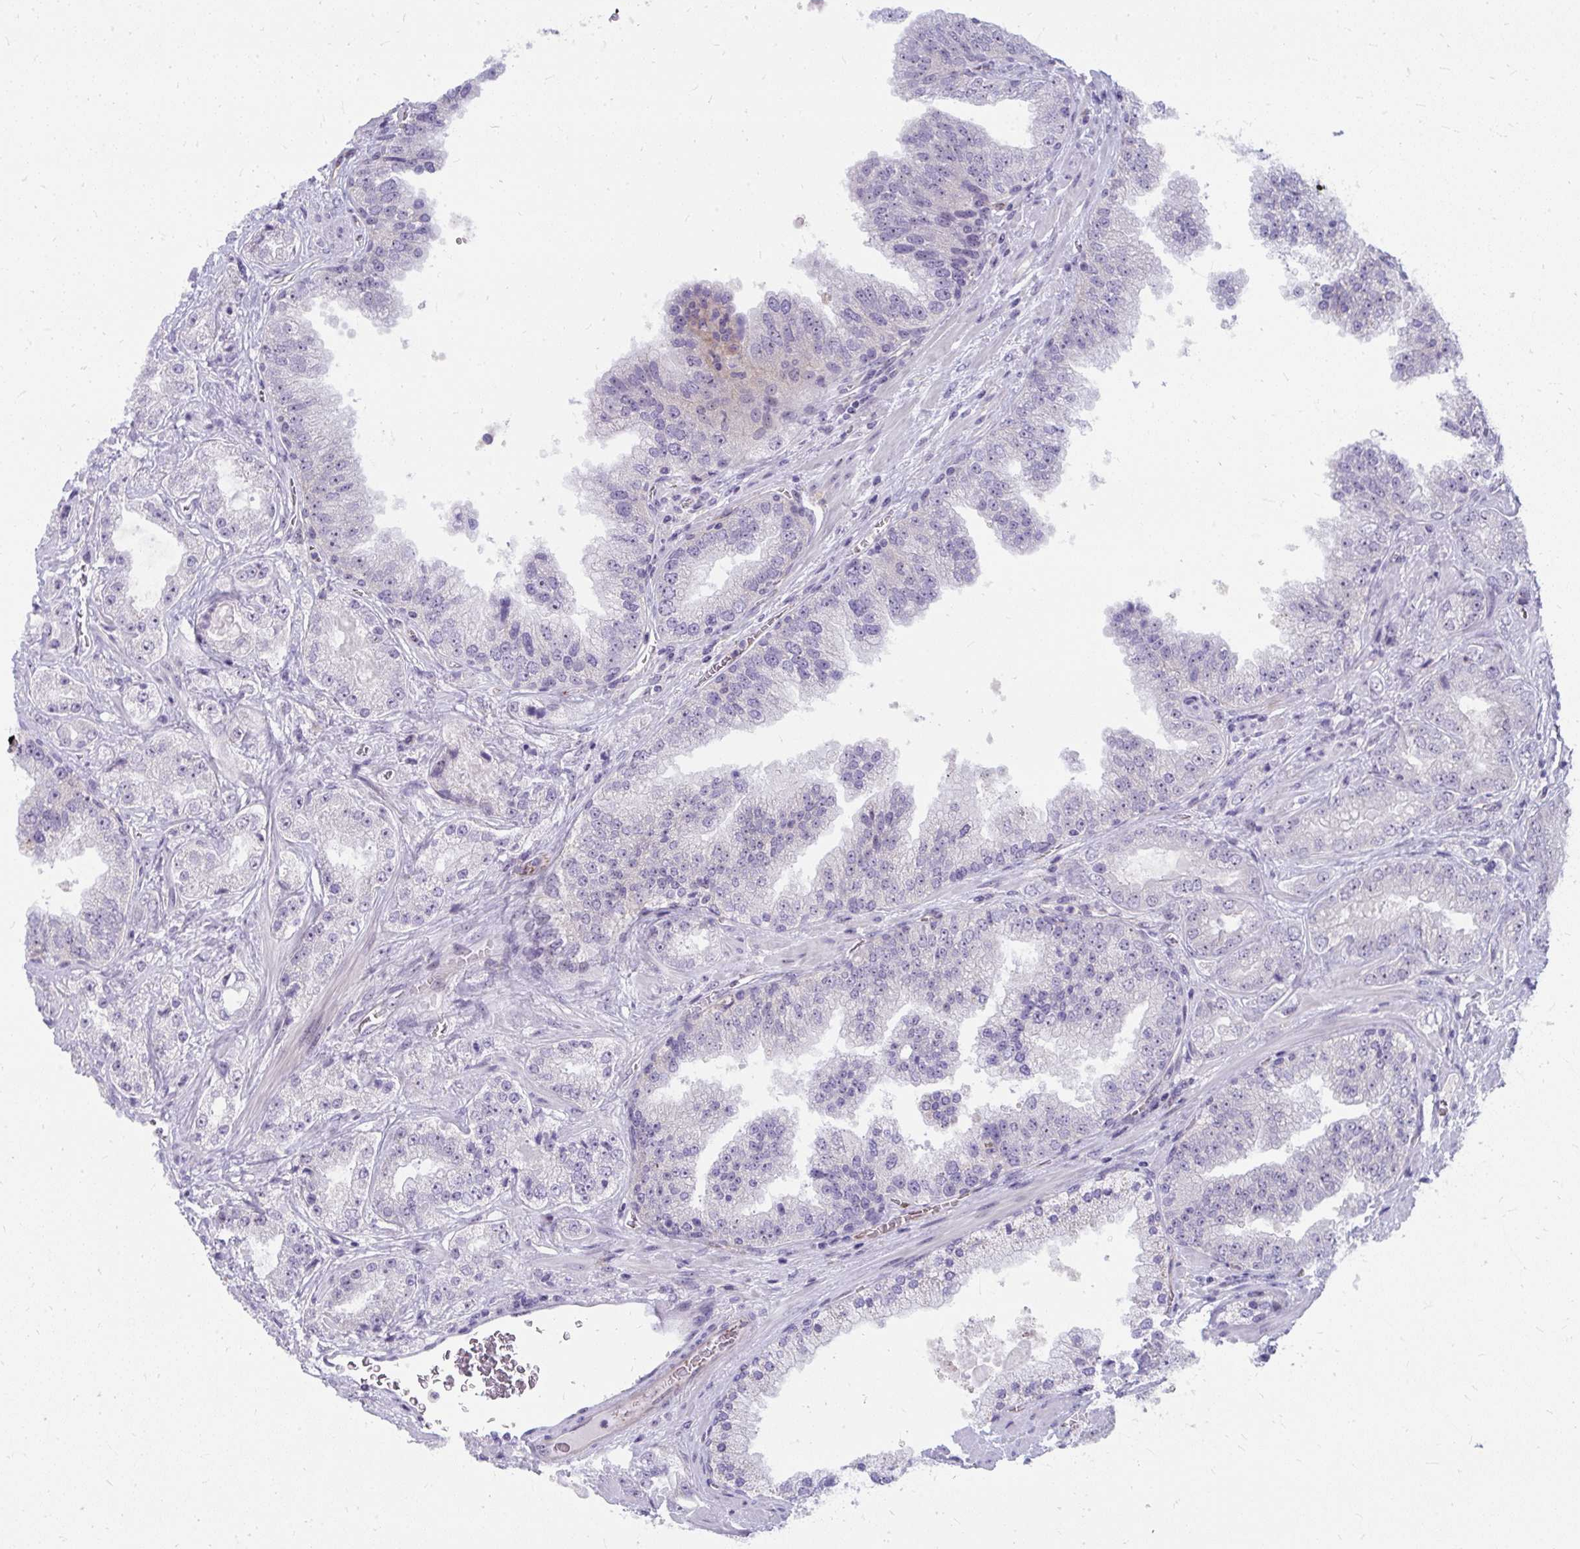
{"staining": {"intensity": "weak", "quantity": "25%-75%", "location": "nuclear"}, "tissue": "prostate cancer", "cell_type": "Tumor cells", "image_type": "cancer", "snomed": [{"axis": "morphology", "description": "Adenocarcinoma, High grade"}, {"axis": "topography", "description": "Prostate"}], "caption": "This is an image of immunohistochemistry (IHC) staining of prostate cancer (adenocarcinoma (high-grade)), which shows weak expression in the nuclear of tumor cells.", "gene": "MUS81", "patient": {"sex": "male", "age": 67}}